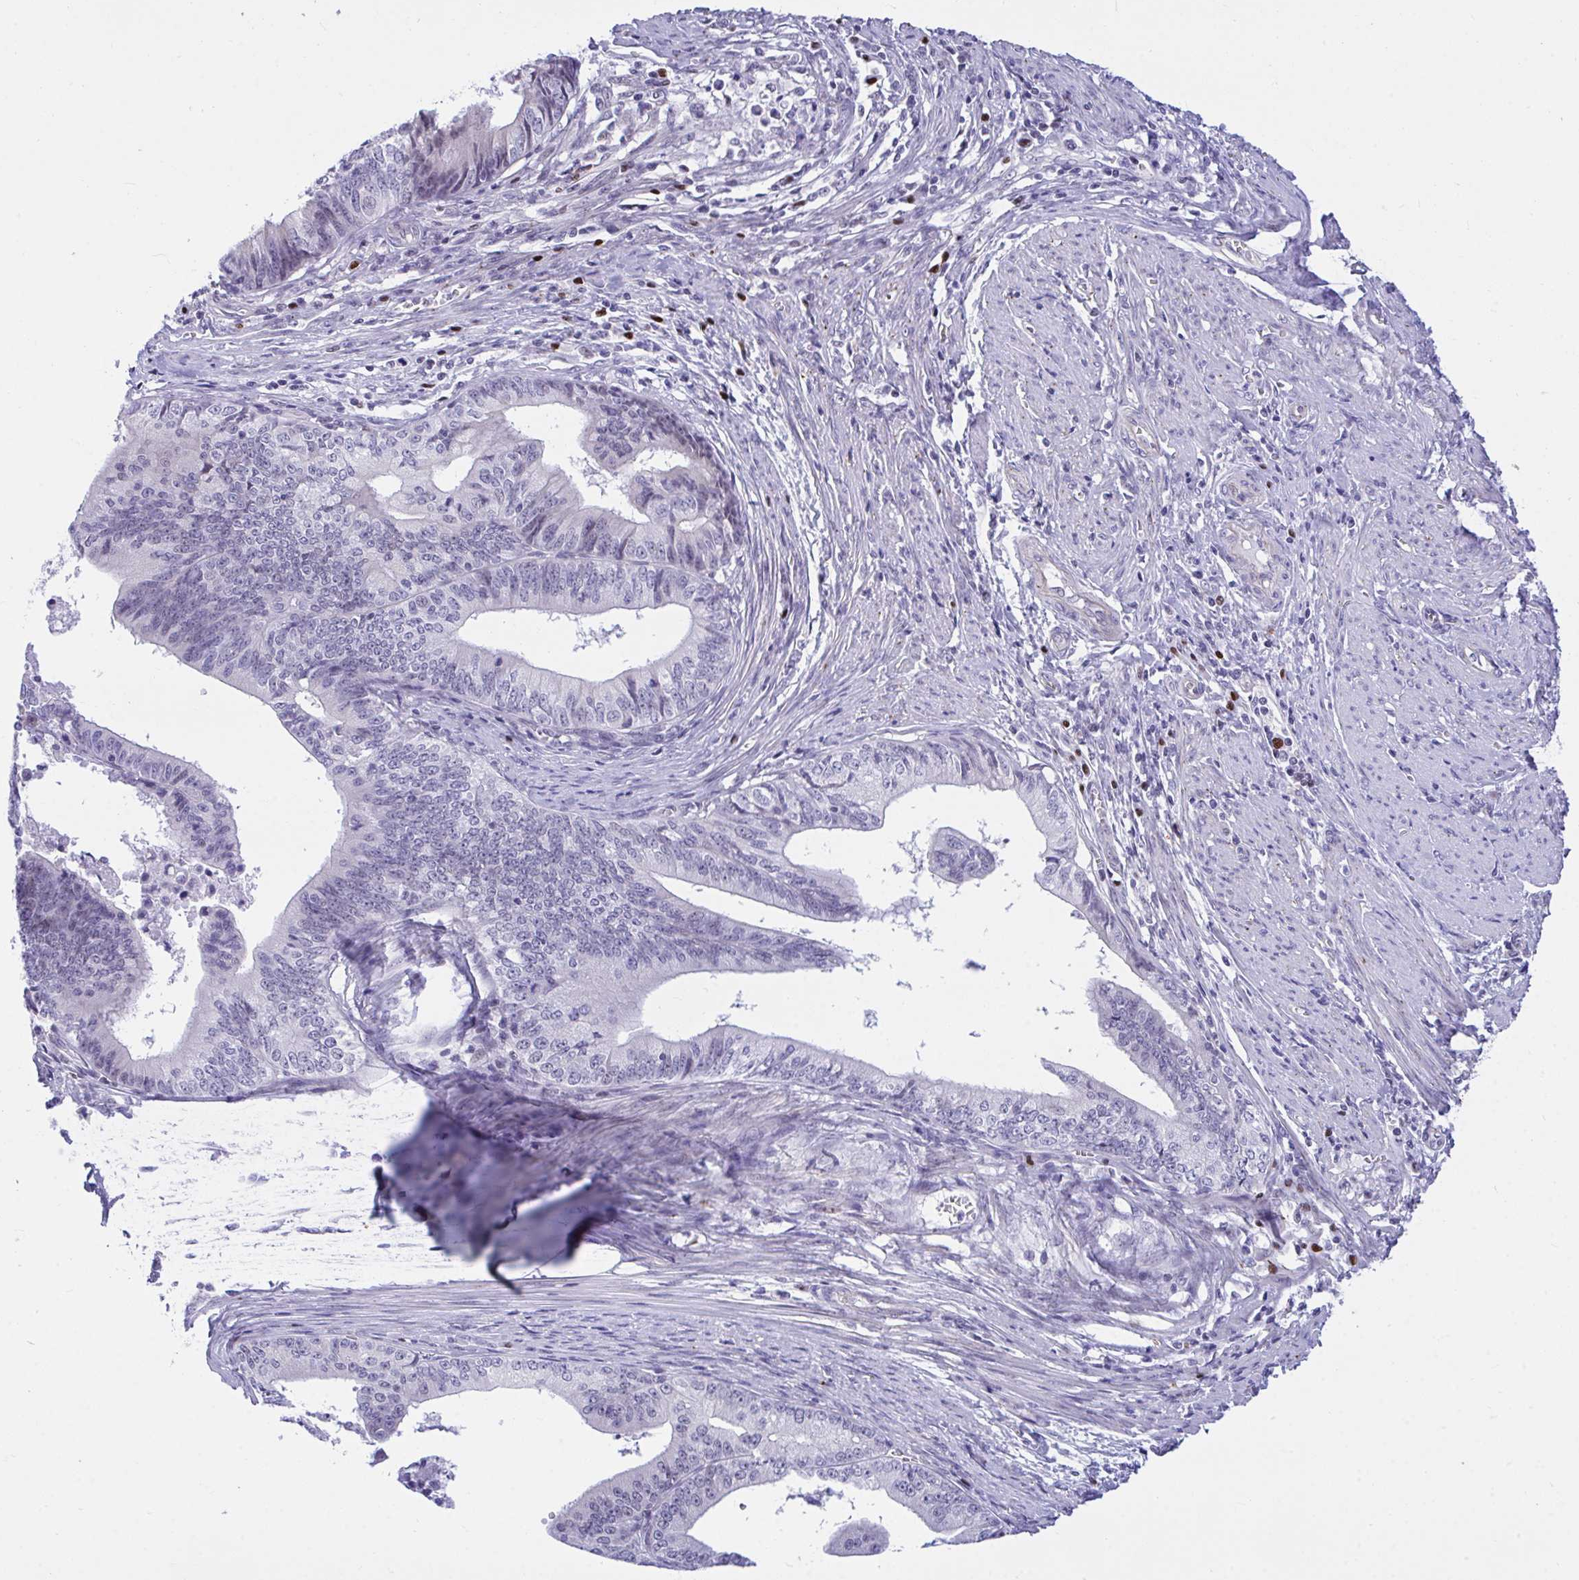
{"staining": {"intensity": "negative", "quantity": "none", "location": "none"}, "tissue": "endometrial cancer", "cell_type": "Tumor cells", "image_type": "cancer", "snomed": [{"axis": "morphology", "description": "Adenocarcinoma, NOS"}, {"axis": "topography", "description": "Endometrium"}], "caption": "A histopathology image of endometrial adenocarcinoma stained for a protein shows no brown staining in tumor cells.", "gene": "SLC25A51", "patient": {"sex": "female", "age": 65}}